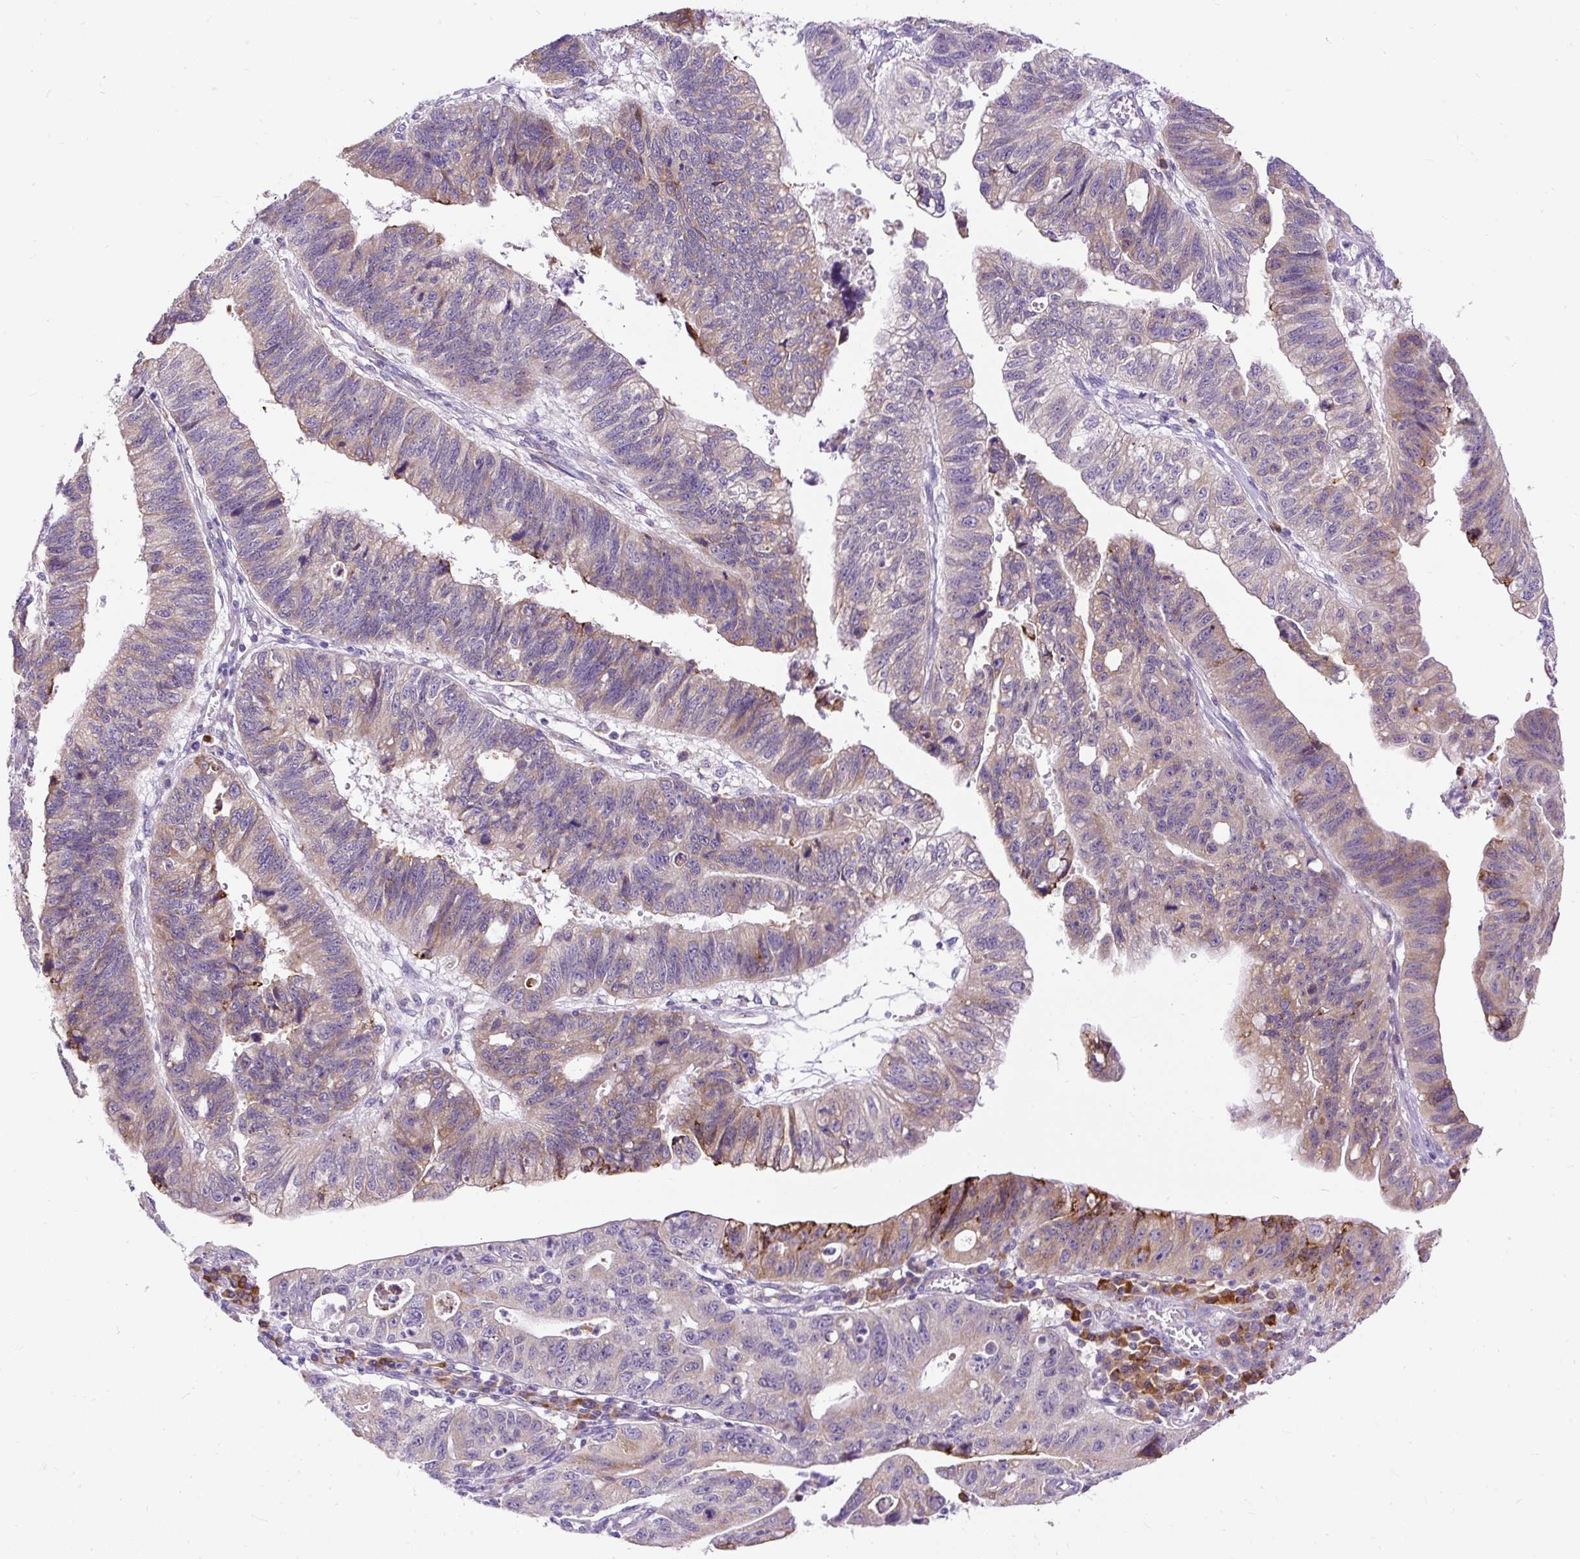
{"staining": {"intensity": "moderate", "quantity": "<25%", "location": "cytoplasmic/membranous"}, "tissue": "stomach cancer", "cell_type": "Tumor cells", "image_type": "cancer", "snomed": [{"axis": "morphology", "description": "Adenocarcinoma, NOS"}, {"axis": "topography", "description": "Stomach"}], "caption": "IHC micrograph of neoplastic tissue: stomach cancer (adenocarcinoma) stained using immunohistochemistry (IHC) reveals low levels of moderate protein expression localized specifically in the cytoplasmic/membranous of tumor cells, appearing as a cytoplasmic/membranous brown color.", "gene": "FMC1", "patient": {"sex": "male", "age": 59}}